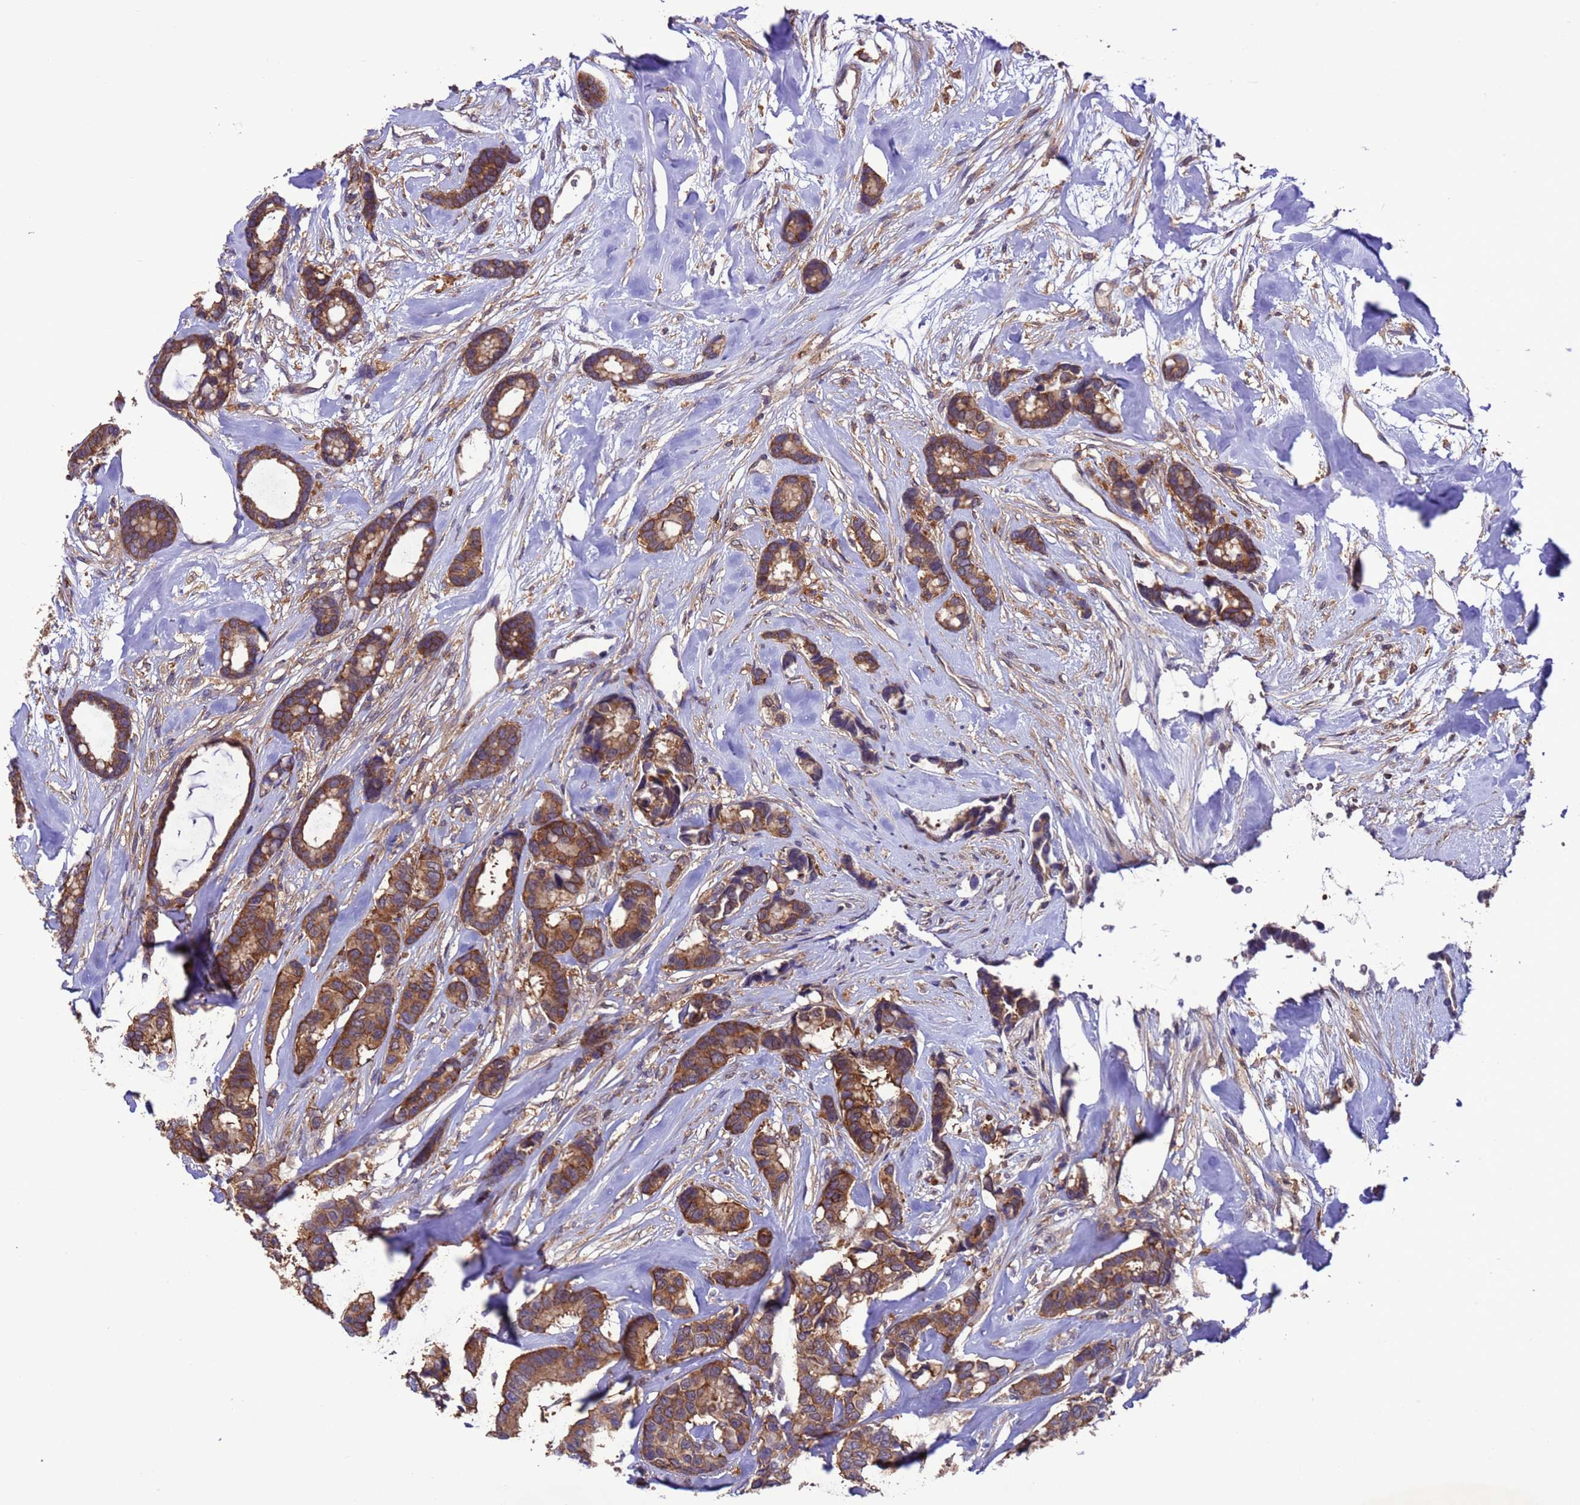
{"staining": {"intensity": "moderate", "quantity": ">75%", "location": "cytoplasmic/membranous"}, "tissue": "breast cancer", "cell_type": "Tumor cells", "image_type": "cancer", "snomed": [{"axis": "morphology", "description": "Duct carcinoma"}, {"axis": "topography", "description": "Breast"}], "caption": "High-magnification brightfield microscopy of breast cancer (intraductal carcinoma) stained with DAB (3,3'-diaminobenzidine) (brown) and counterstained with hematoxylin (blue). tumor cells exhibit moderate cytoplasmic/membranous staining is identified in about>75% of cells.", "gene": "ARHGAP12", "patient": {"sex": "female", "age": 87}}